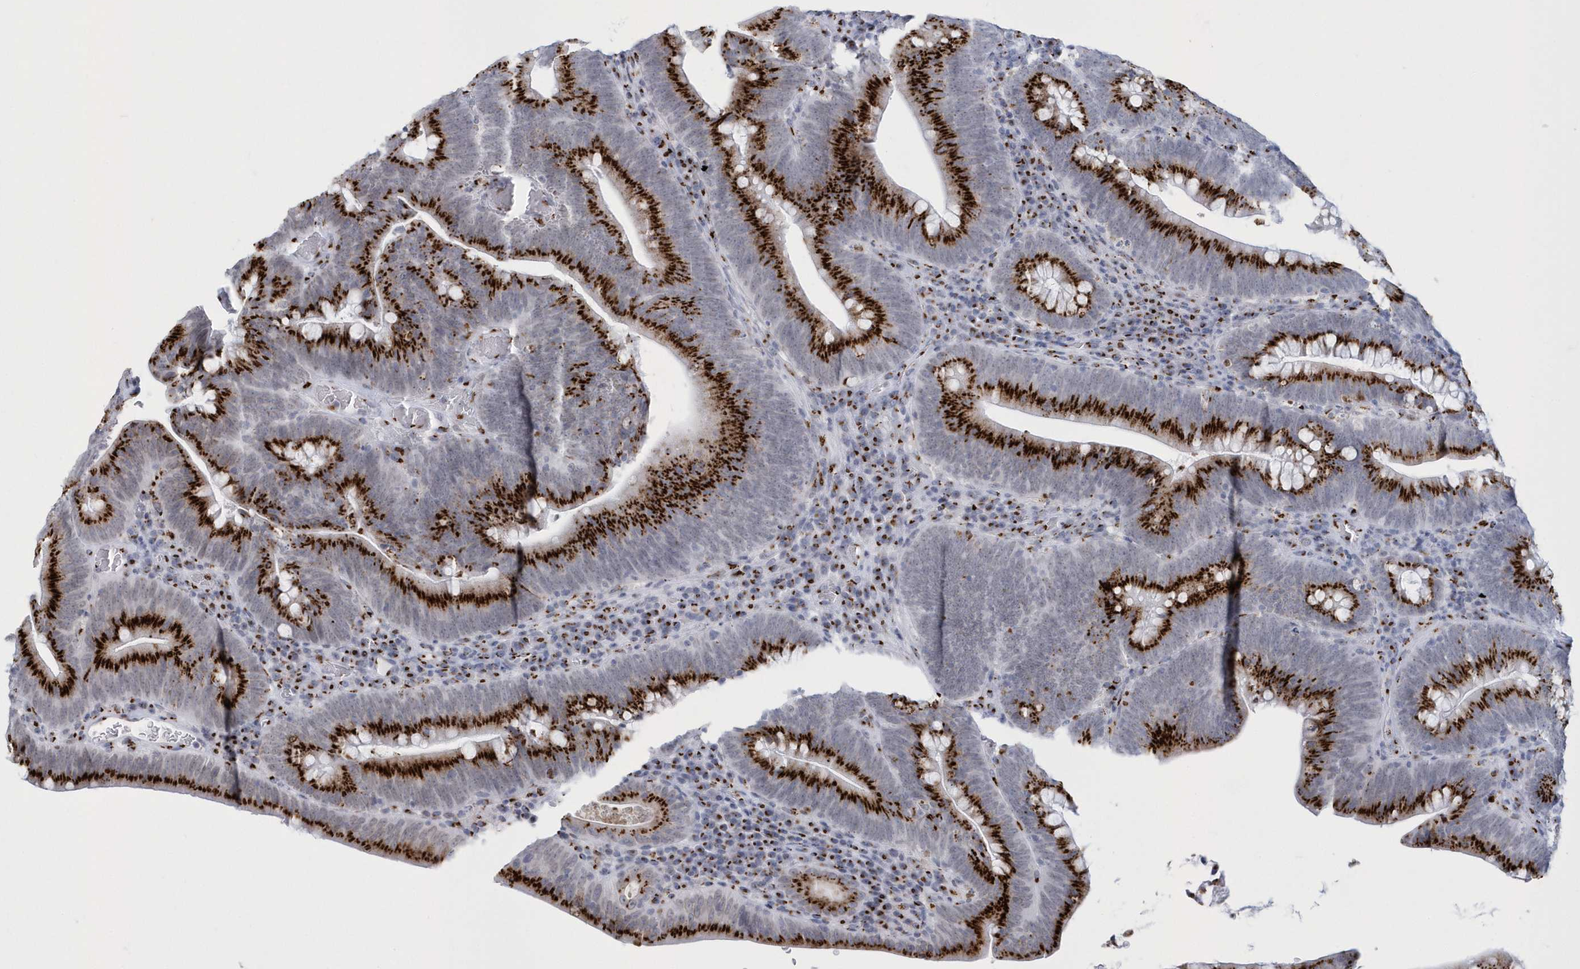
{"staining": {"intensity": "strong", "quantity": ">75%", "location": "cytoplasmic/membranous"}, "tissue": "colorectal cancer", "cell_type": "Tumor cells", "image_type": "cancer", "snomed": [{"axis": "morphology", "description": "Normal tissue, NOS"}, {"axis": "topography", "description": "Colon"}], "caption": "Protein positivity by immunohistochemistry (IHC) exhibits strong cytoplasmic/membranous staining in about >75% of tumor cells in colorectal cancer.", "gene": "SLX9", "patient": {"sex": "female", "age": 82}}